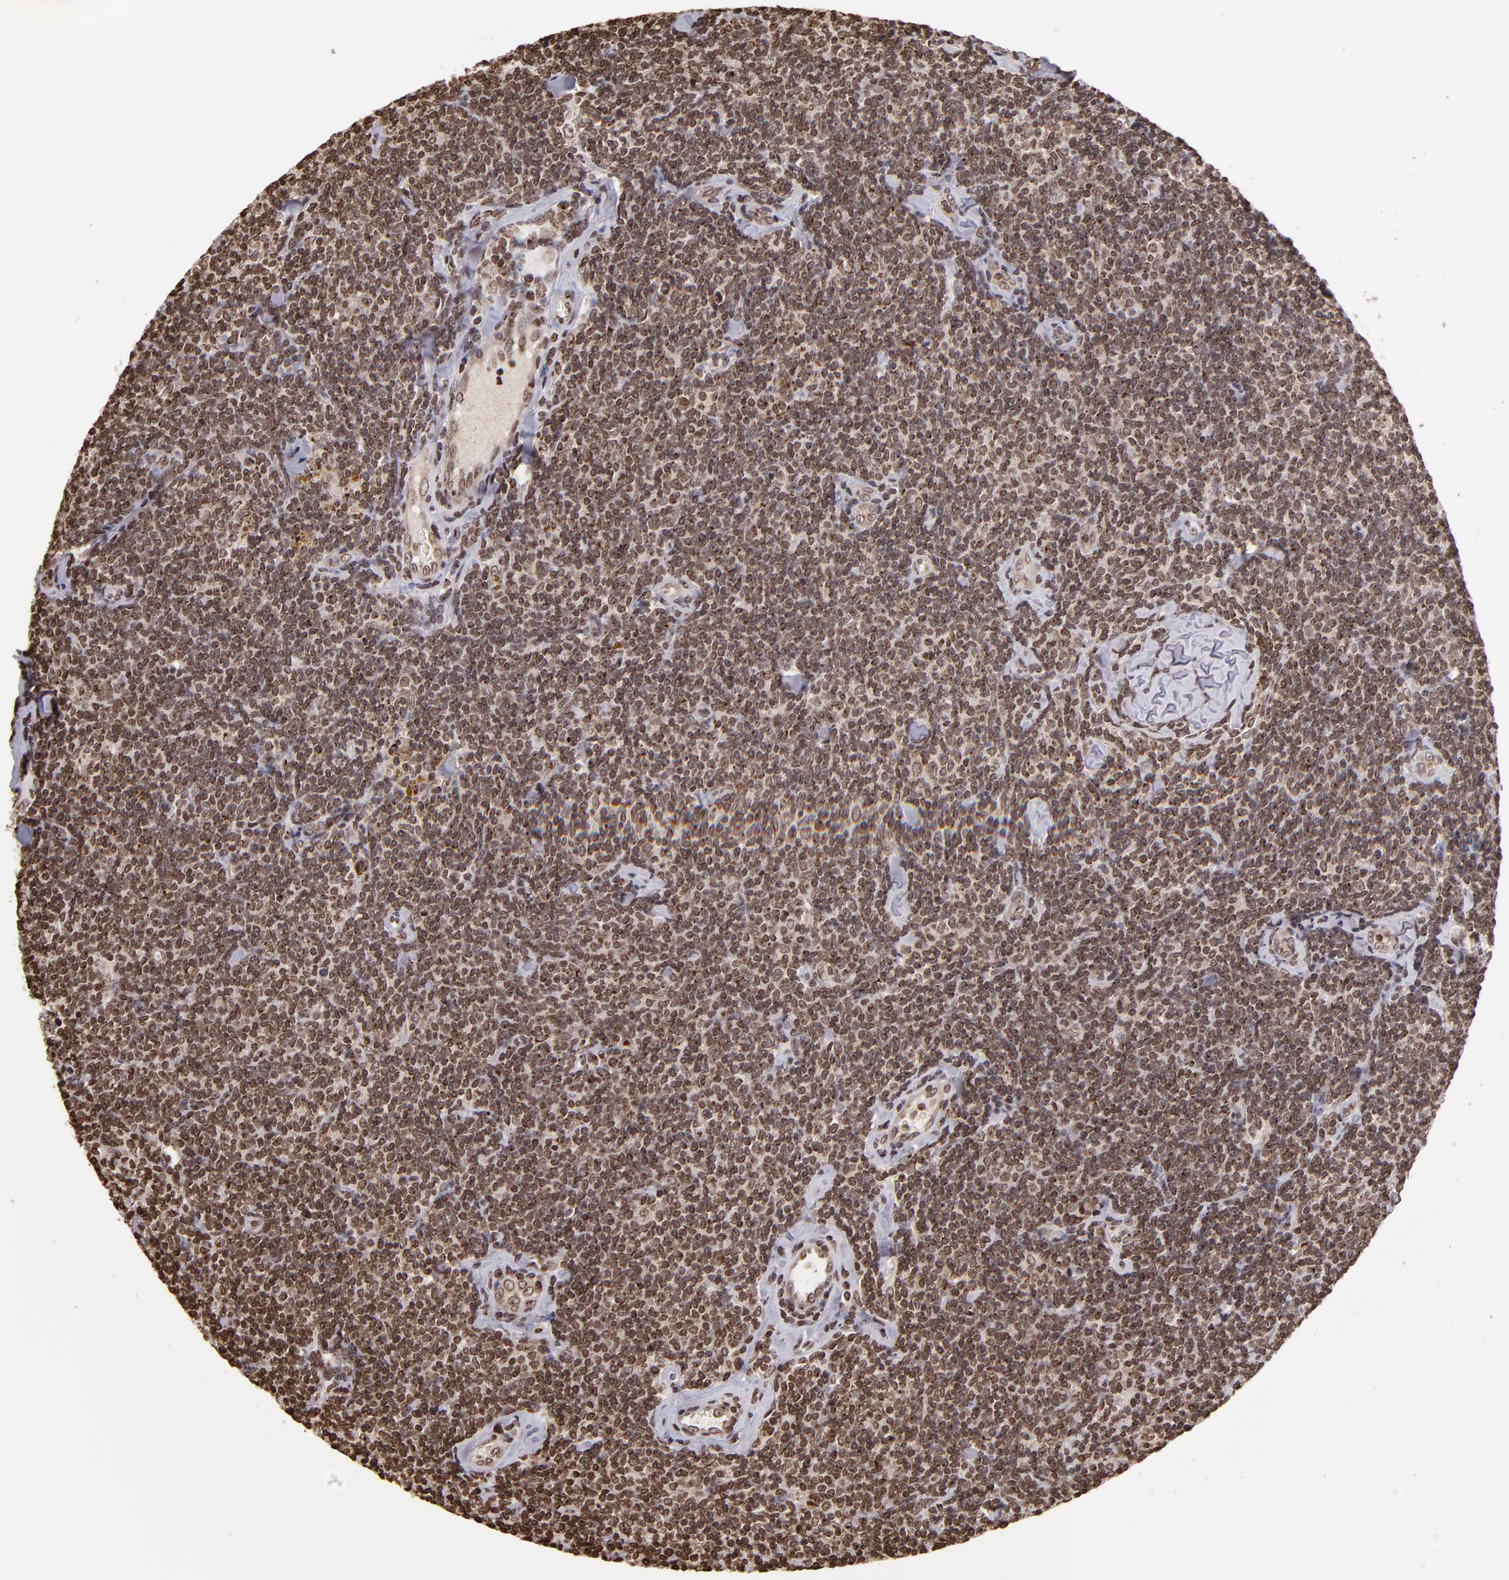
{"staining": {"intensity": "strong", "quantity": ">75%", "location": "nuclear"}, "tissue": "lymphoma", "cell_type": "Tumor cells", "image_type": "cancer", "snomed": [{"axis": "morphology", "description": "Malignant lymphoma, non-Hodgkin's type, Low grade"}, {"axis": "topography", "description": "Lymph node"}], "caption": "High-power microscopy captured an IHC image of malignant lymphoma, non-Hodgkin's type (low-grade), revealing strong nuclear staining in about >75% of tumor cells. The staining is performed using DAB (3,3'-diaminobenzidine) brown chromogen to label protein expression. The nuclei are counter-stained blue using hematoxylin.", "gene": "CSDC2", "patient": {"sex": "female", "age": 56}}